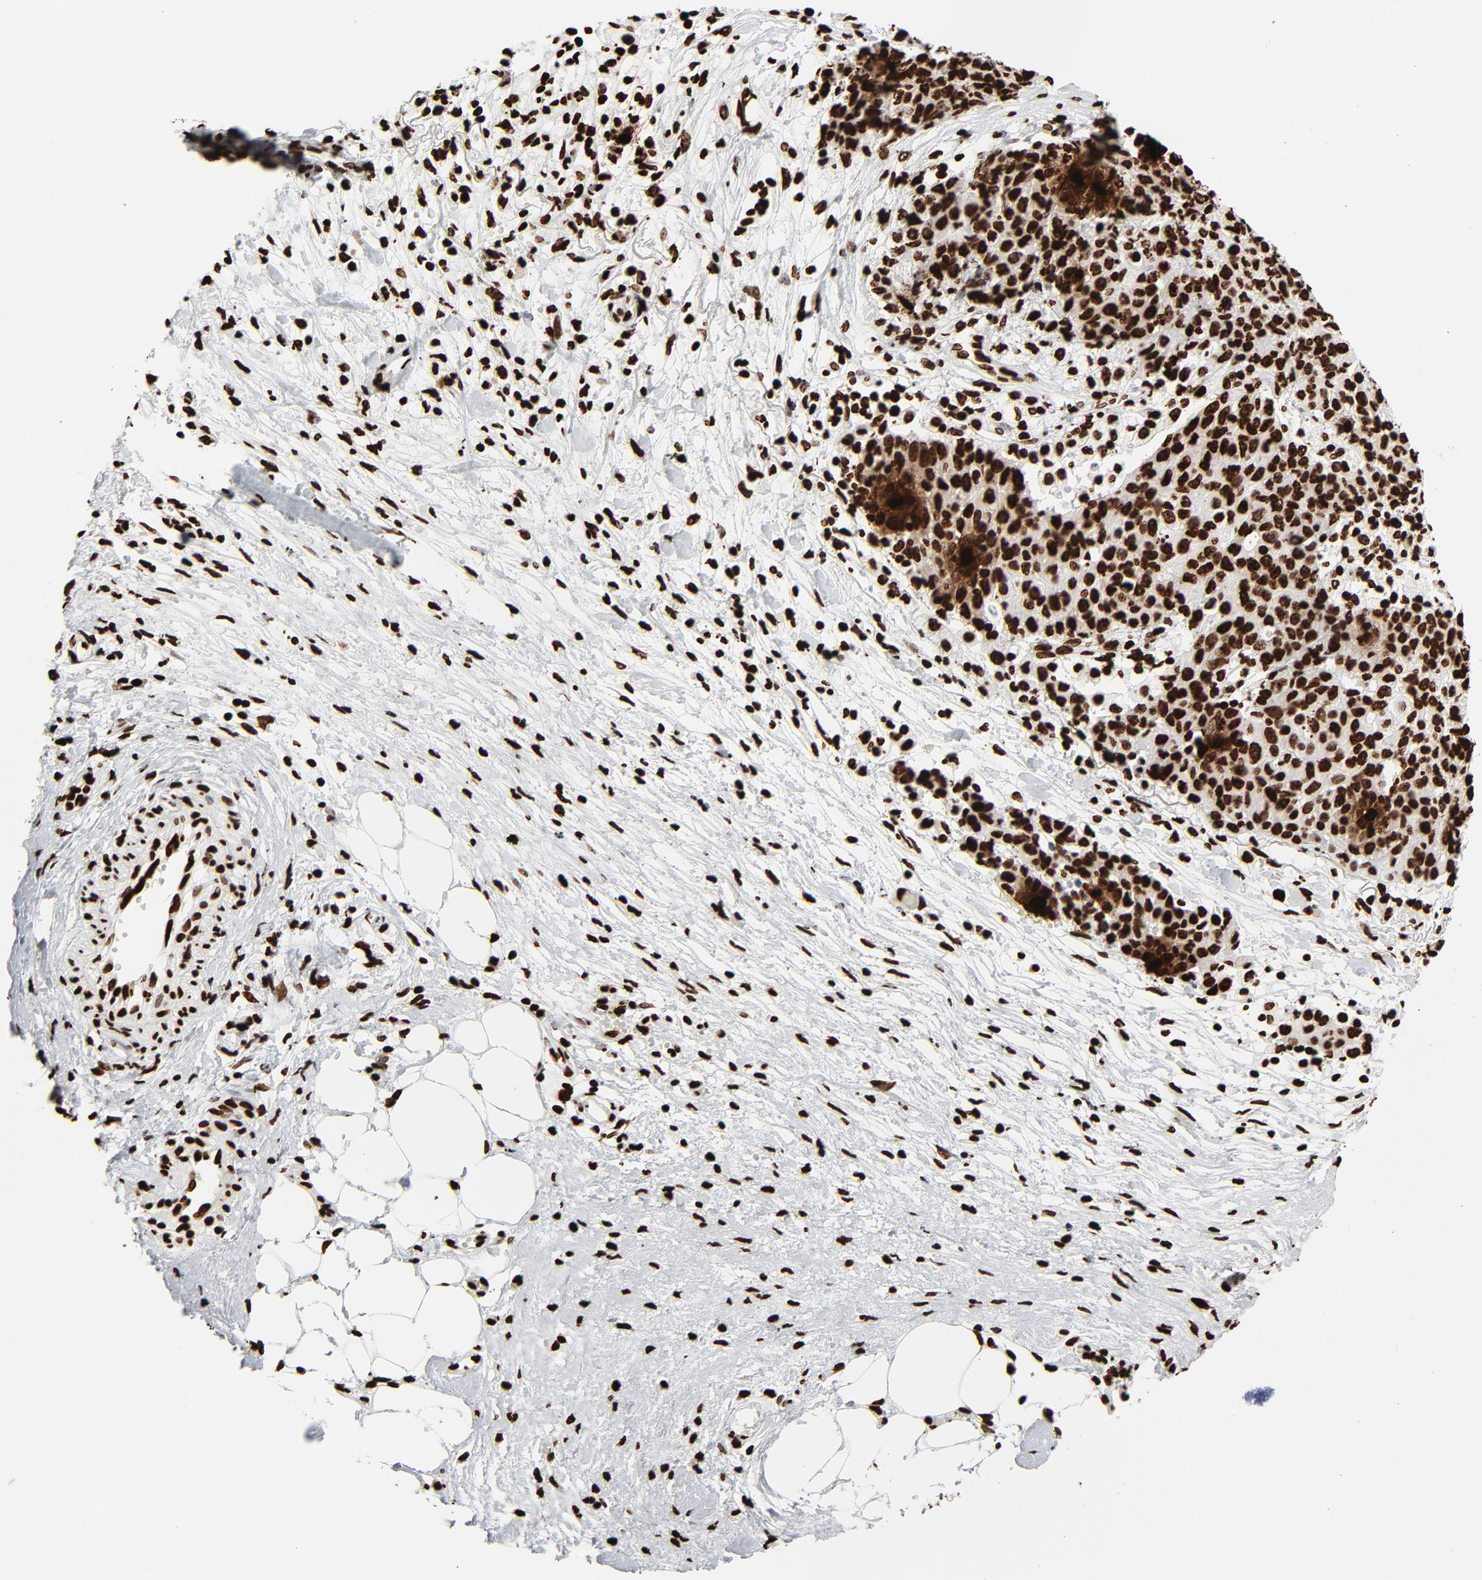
{"staining": {"intensity": "strong", "quantity": ">75%", "location": "nuclear"}, "tissue": "ovarian cancer", "cell_type": "Tumor cells", "image_type": "cancer", "snomed": [{"axis": "morphology", "description": "Carcinoma, endometroid"}, {"axis": "topography", "description": "Ovary"}], "caption": "Immunohistochemical staining of human ovarian cancer (endometroid carcinoma) displays high levels of strong nuclear protein staining in approximately >75% of tumor cells. (Stains: DAB in brown, nuclei in blue, Microscopy: brightfield microscopy at high magnification).", "gene": "H3-4", "patient": {"sex": "female", "age": 42}}